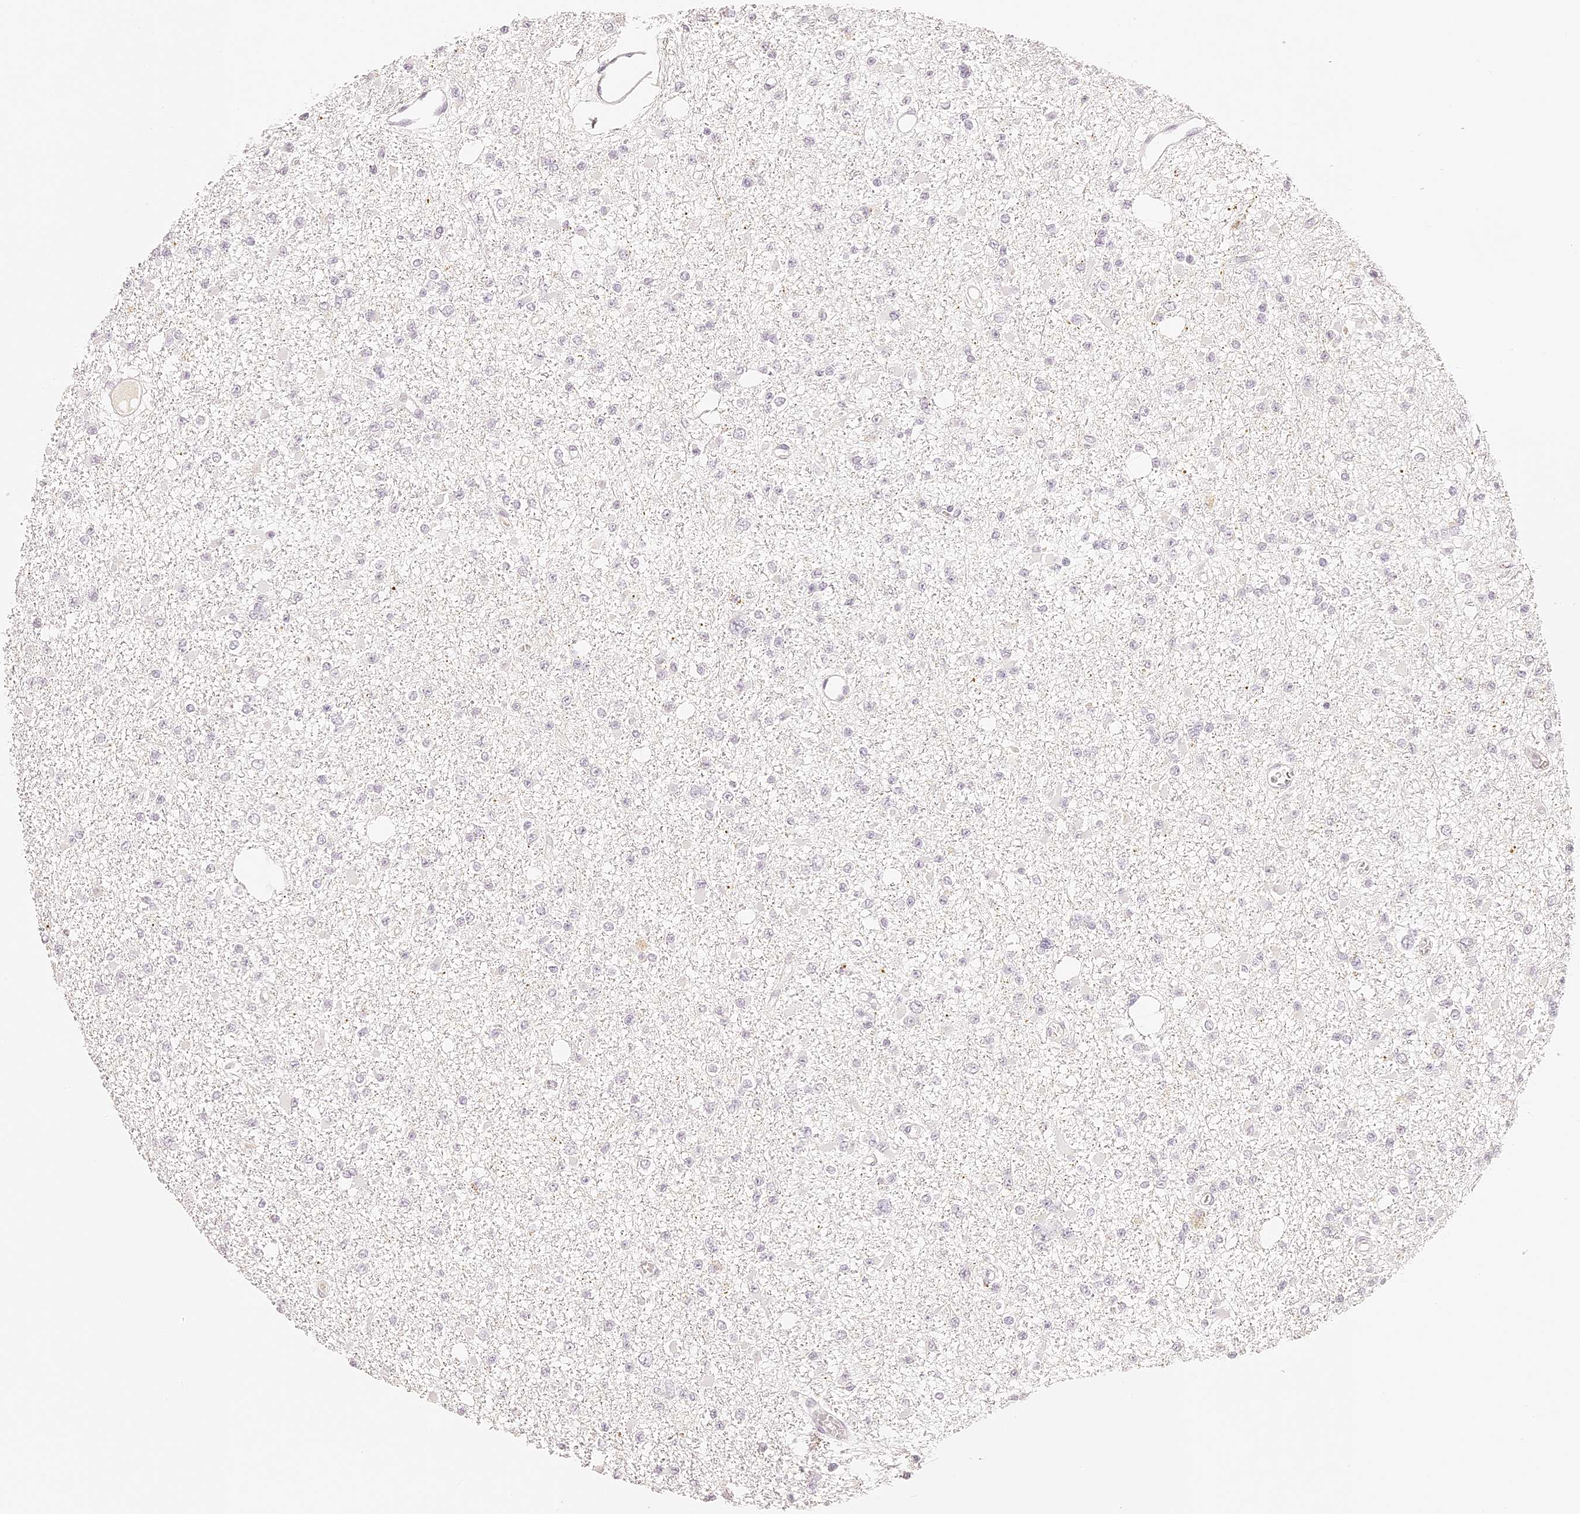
{"staining": {"intensity": "negative", "quantity": "none", "location": "none"}, "tissue": "glioma", "cell_type": "Tumor cells", "image_type": "cancer", "snomed": [{"axis": "morphology", "description": "Glioma, malignant, Low grade"}, {"axis": "topography", "description": "Brain"}], "caption": "Glioma was stained to show a protein in brown. There is no significant expression in tumor cells.", "gene": "TRIM45", "patient": {"sex": "female", "age": 22}}